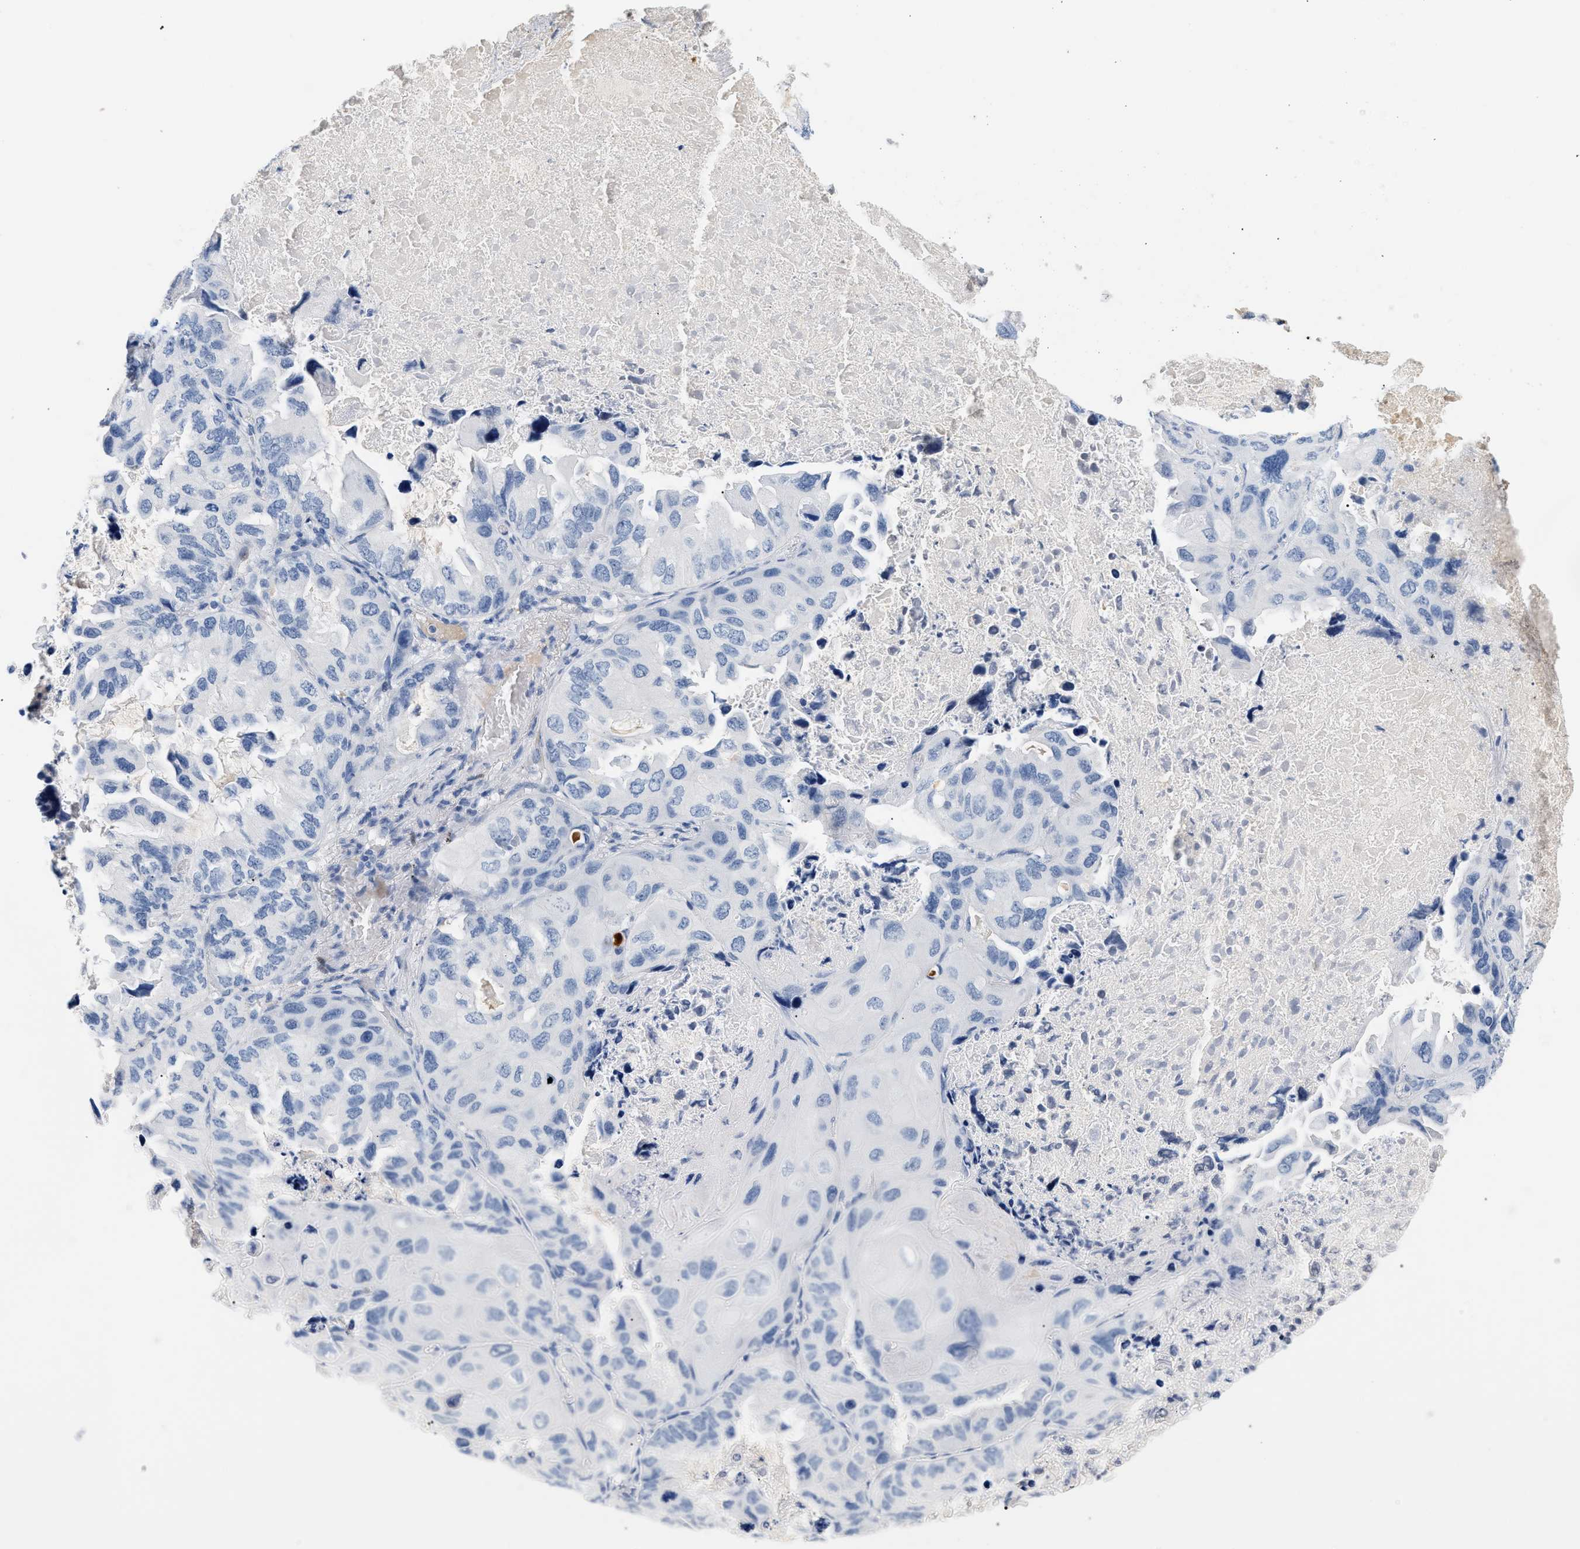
{"staining": {"intensity": "negative", "quantity": "none", "location": "none"}, "tissue": "lung cancer", "cell_type": "Tumor cells", "image_type": "cancer", "snomed": [{"axis": "morphology", "description": "Squamous cell carcinoma, NOS"}, {"axis": "topography", "description": "Lung"}], "caption": "This is a image of immunohistochemistry (IHC) staining of lung cancer (squamous cell carcinoma), which shows no expression in tumor cells.", "gene": "CFH", "patient": {"sex": "female", "age": 73}}